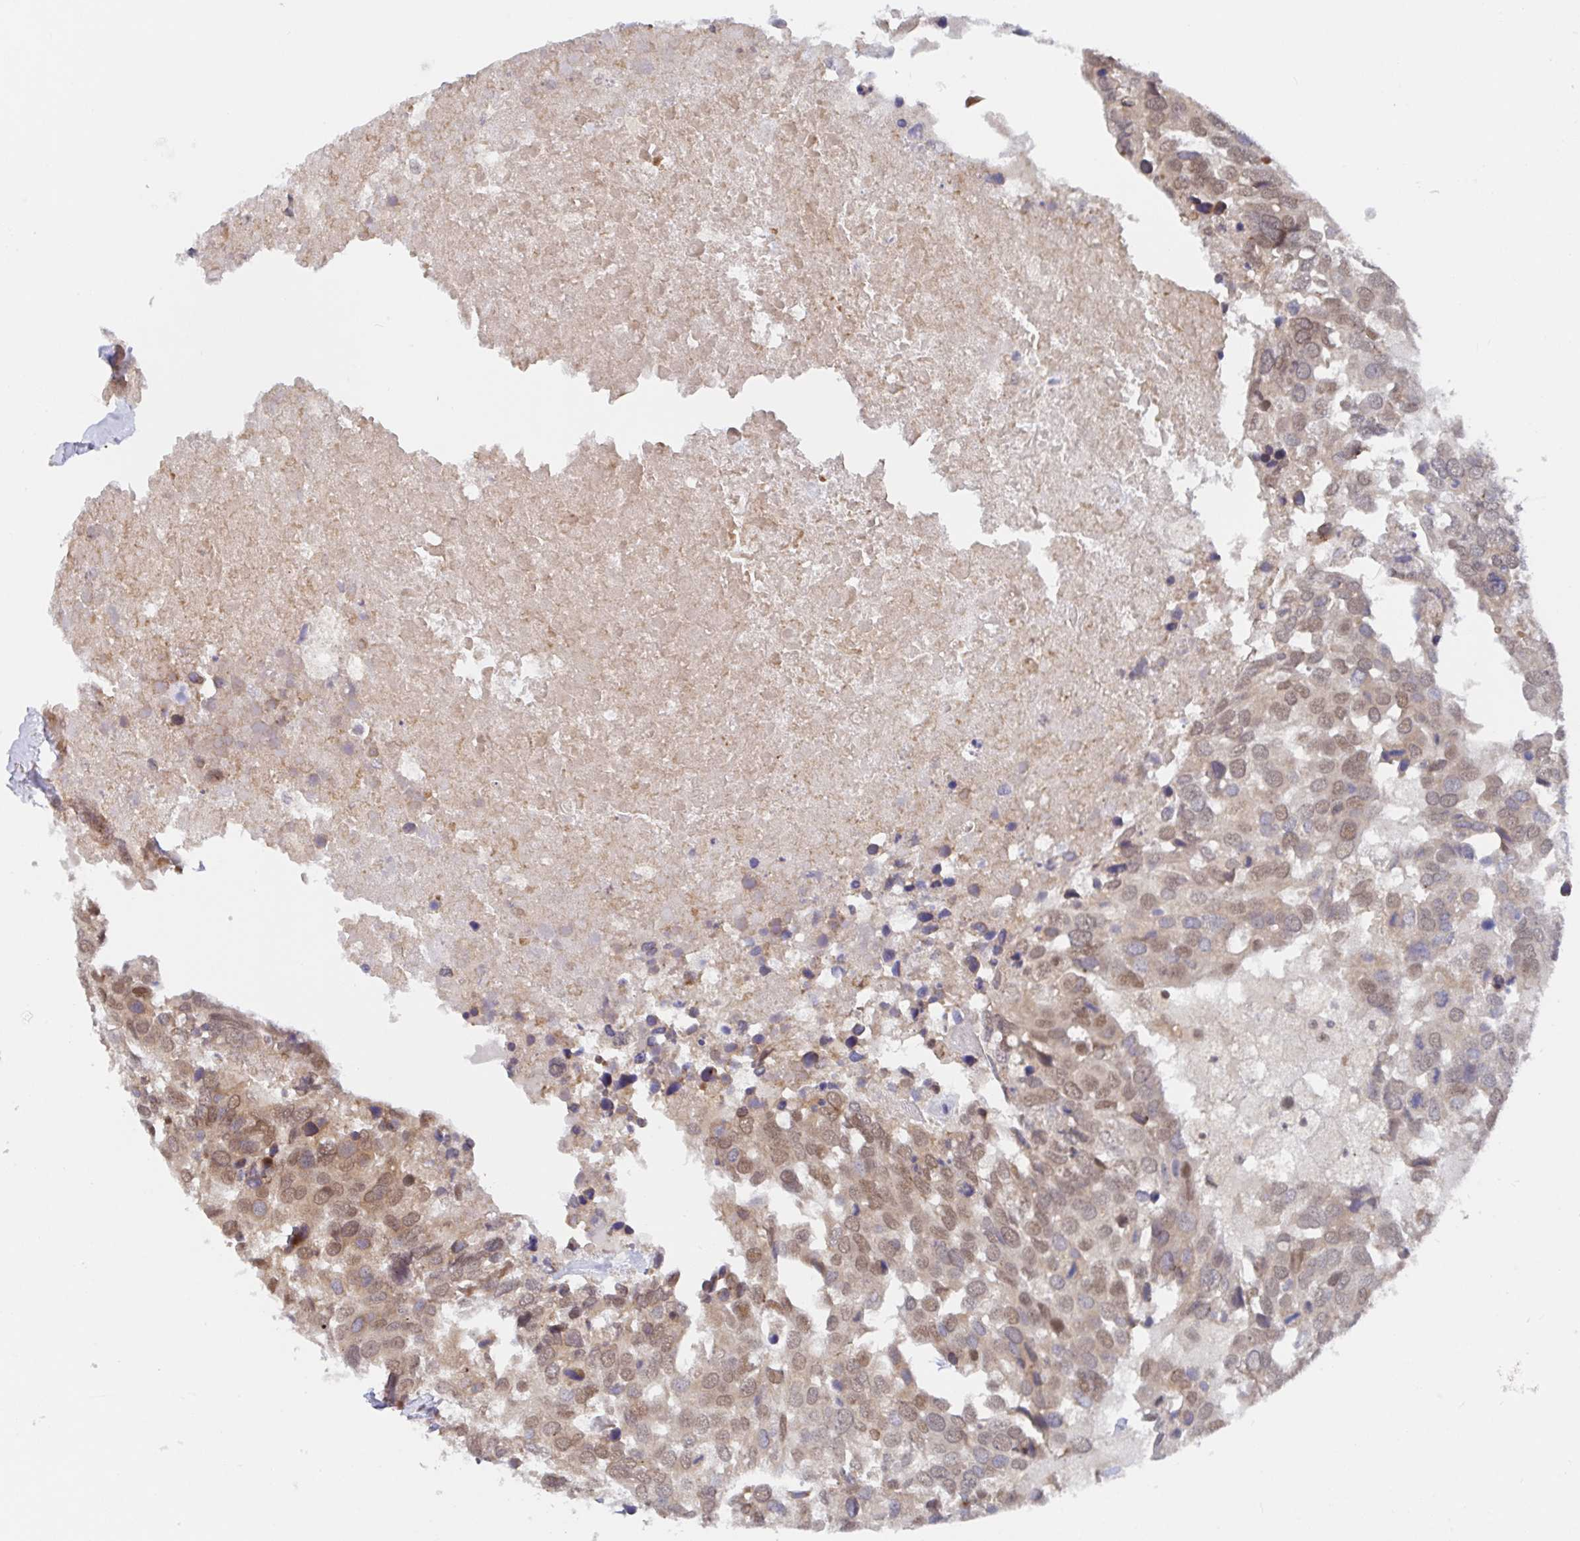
{"staining": {"intensity": "moderate", "quantity": ">75%", "location": "cytoplasmic/membranous,nuclear"}, "tissue": "breast cancer", "cell_type": "Tumor cells", "image_type": "cancer", "snomed": [{"axis": "morphology", "description": "Duct carcinoma"}, {"axis": "topography", "description": "Breast"}], "caption": "This is an image of immunohistochemistry staining of intraductal carcinoma (breast), which shows moderate positivity in the cytoplasmic/membranous and nuclear of tumor cells.", "gene": "ALG1", "patient": {"sex": "female", "age": 83}}